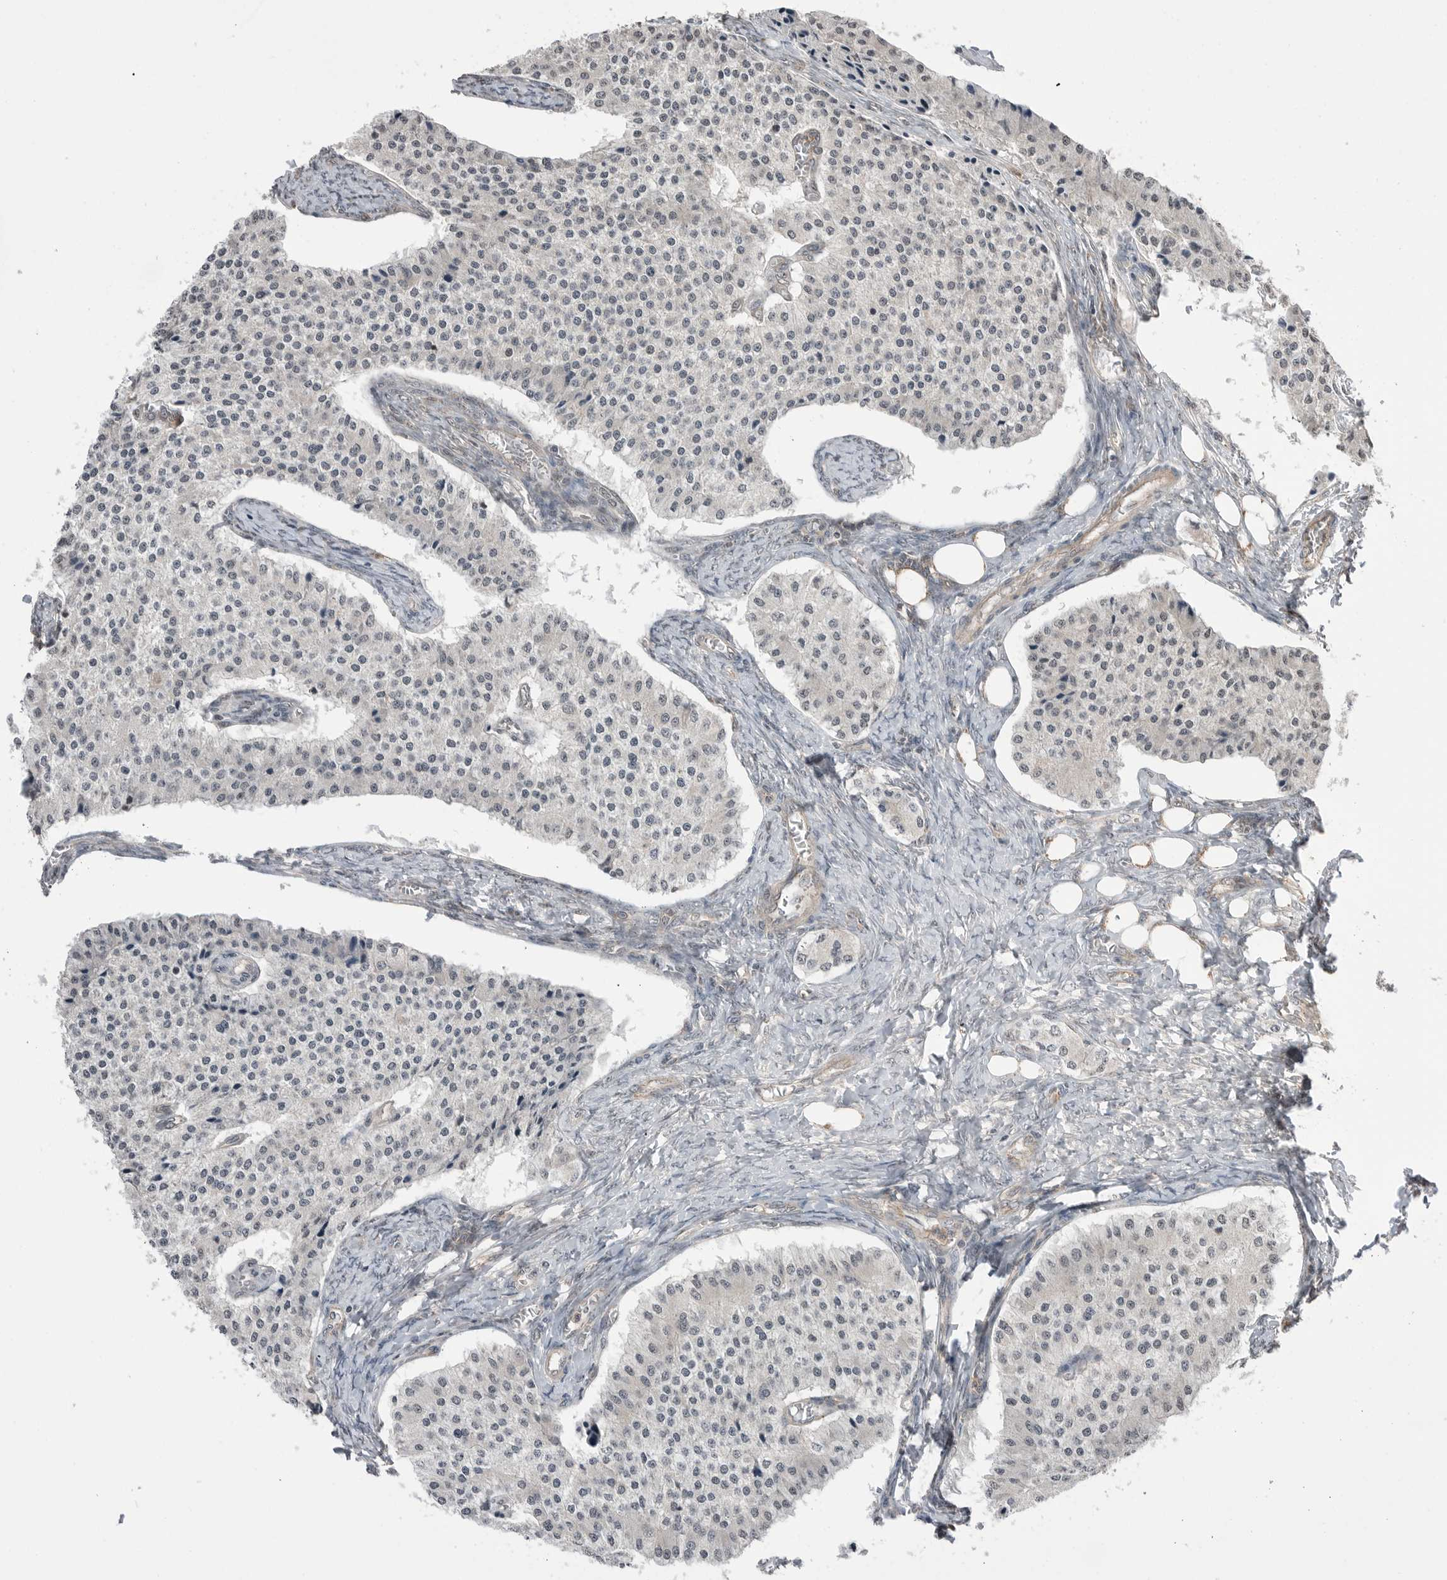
{"staining": {"intensity": "negative", "quantity": "none", "location": "none"}, "tissue": "carcinoid", "cell_type": "Tumor cells", "image_type": "cancer", "snomed": [{"axis": "morphology", "description": "Carcinoid, malignant, NOS"}, {"axis": "topography", "description": "Colon"}], "caption": "Tumor cells are negative for brown protein staining in carcinoid (malignant).", "gene": "NTAQ1", "patient": {"sex": "female", "age": 52}}